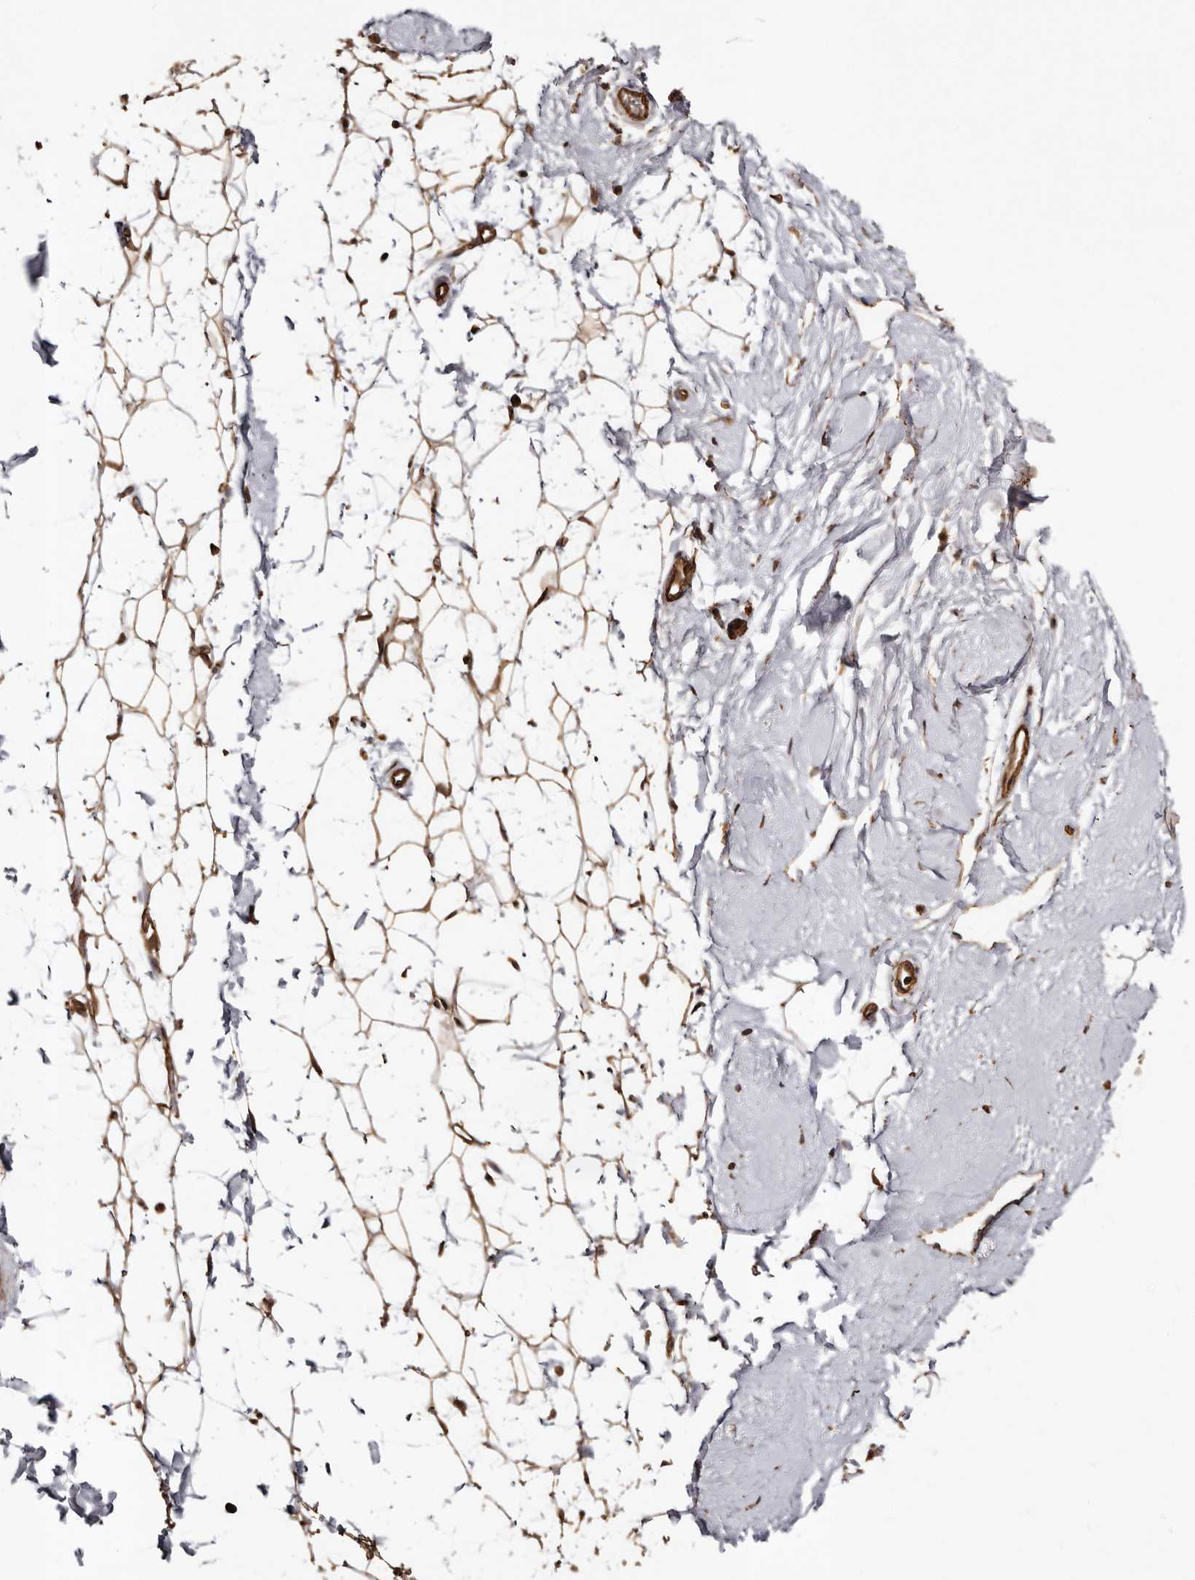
{"staining": {"intensity": "moderate", "quantity": ">75%", "location": "cytoplasmic/membranous"}, "tissue": "adipose tissue", "cell_type": "Adipocytes", "image_type": "normal", "snomed": [{"axis": "morphology", "description": "Normal tissue, NOS"}, {"axis": "topography", "description": "Breast"}], "caption": "This is an image of IHC staining of benign adipose tissue, which shows moderate positivity in the cytoplasmic/membranous of adipocytes.", "gene": "MACC1", "patient": {"sex": "female", "age": 23}}